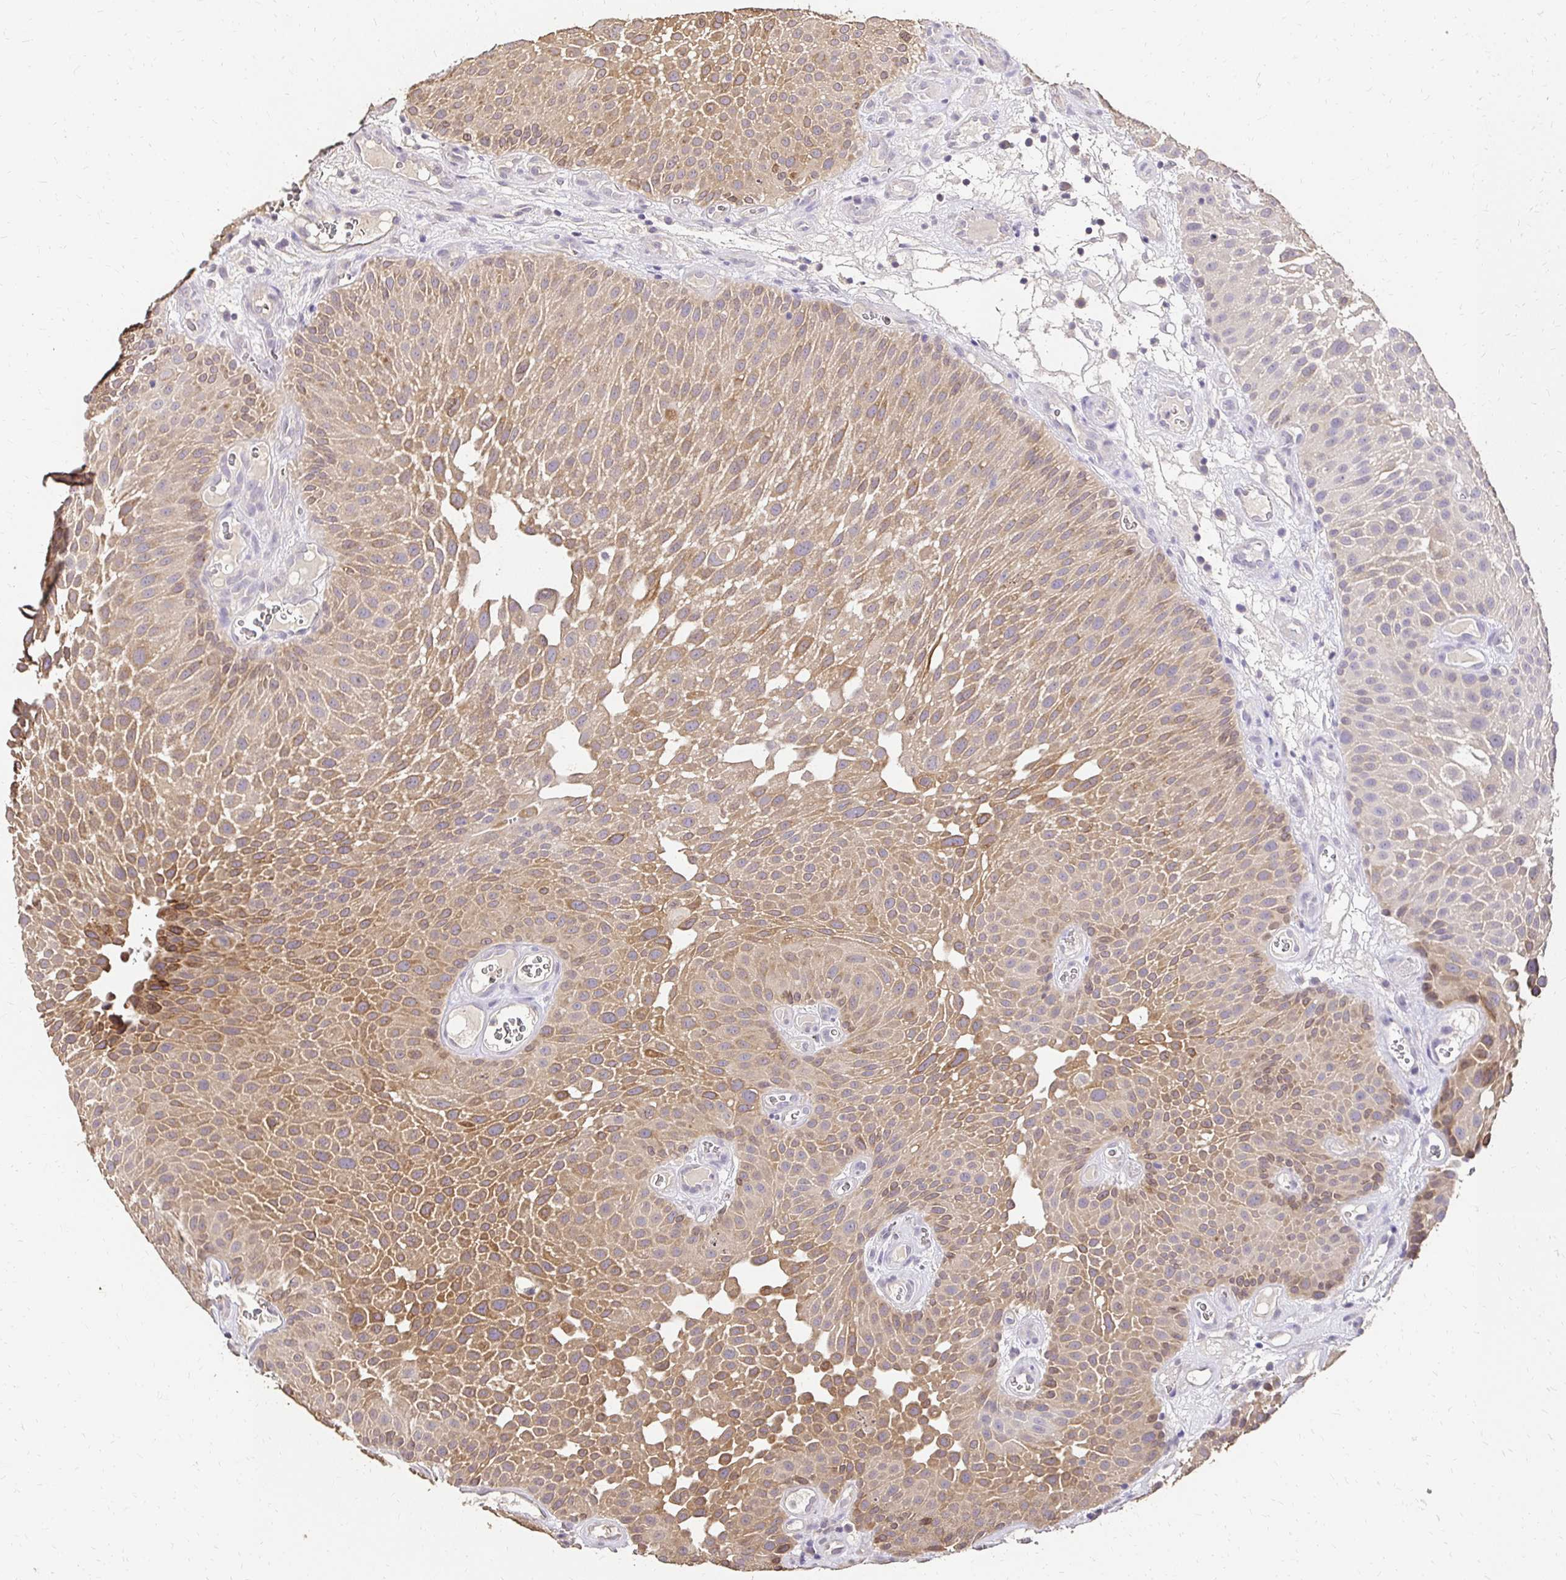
{"staining": {"intensity": "moderate", "quantity": ">75%", "location": "cytoplasmic/membranous"}, "tissue": "urothelial cancer", "cell_type": "Tumor cells", "image_type": "cancer", "snomed": [{"axis": "morphology", "description": "Urothelial carcinoma, Low grade"}, {"axis": "topography", "description": "Urinary bladder"}], "caption": "Urothelial cancer stained with immunohistochemistry demonstrates moderate cytoplasmic/membranous expression in approximately >75% of tumor cells.", "gene": "UGT1A6", "patient": {"sex": "male", "age": 72}}